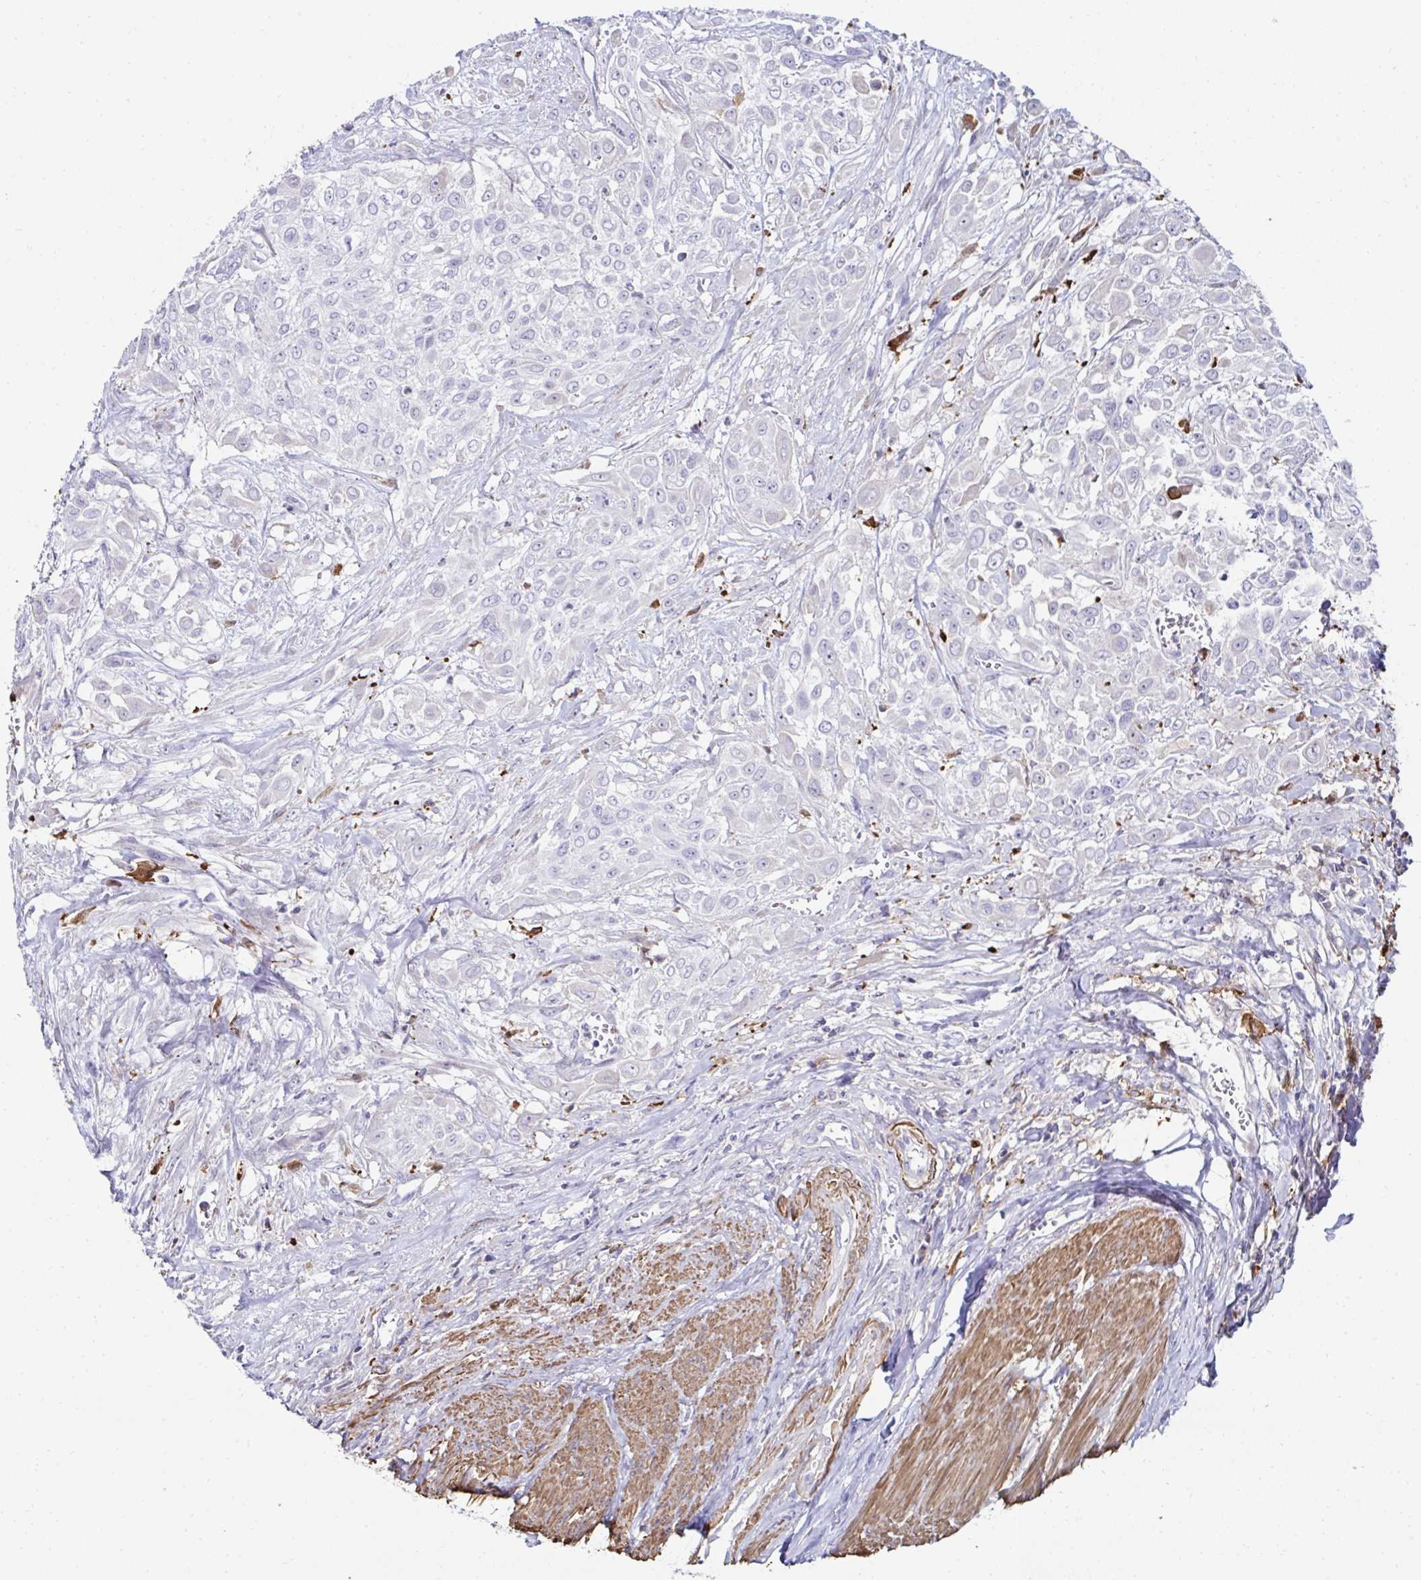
{"staining": {"intensity": "negative", "quantity": "none", "location": "none"}, "tissue": "urothelial cancer", "cell_type": "Tumor cells", "image_type": "cancer", "snomed": [{"axis": "morphology", "description": "Urothelial carcinoma, High grade"}, {"axis": "topography", "description": "Urinary bladder"}], "caption": "Protein analysis of urothelial cancer displays no significant staining in tumor cells. (DAB (3,3'-diaminobenzidine) IHC with hematoxylin counter stain).", "gene": "FBXL13", "patient": {"sex": "male", "age": 57}}